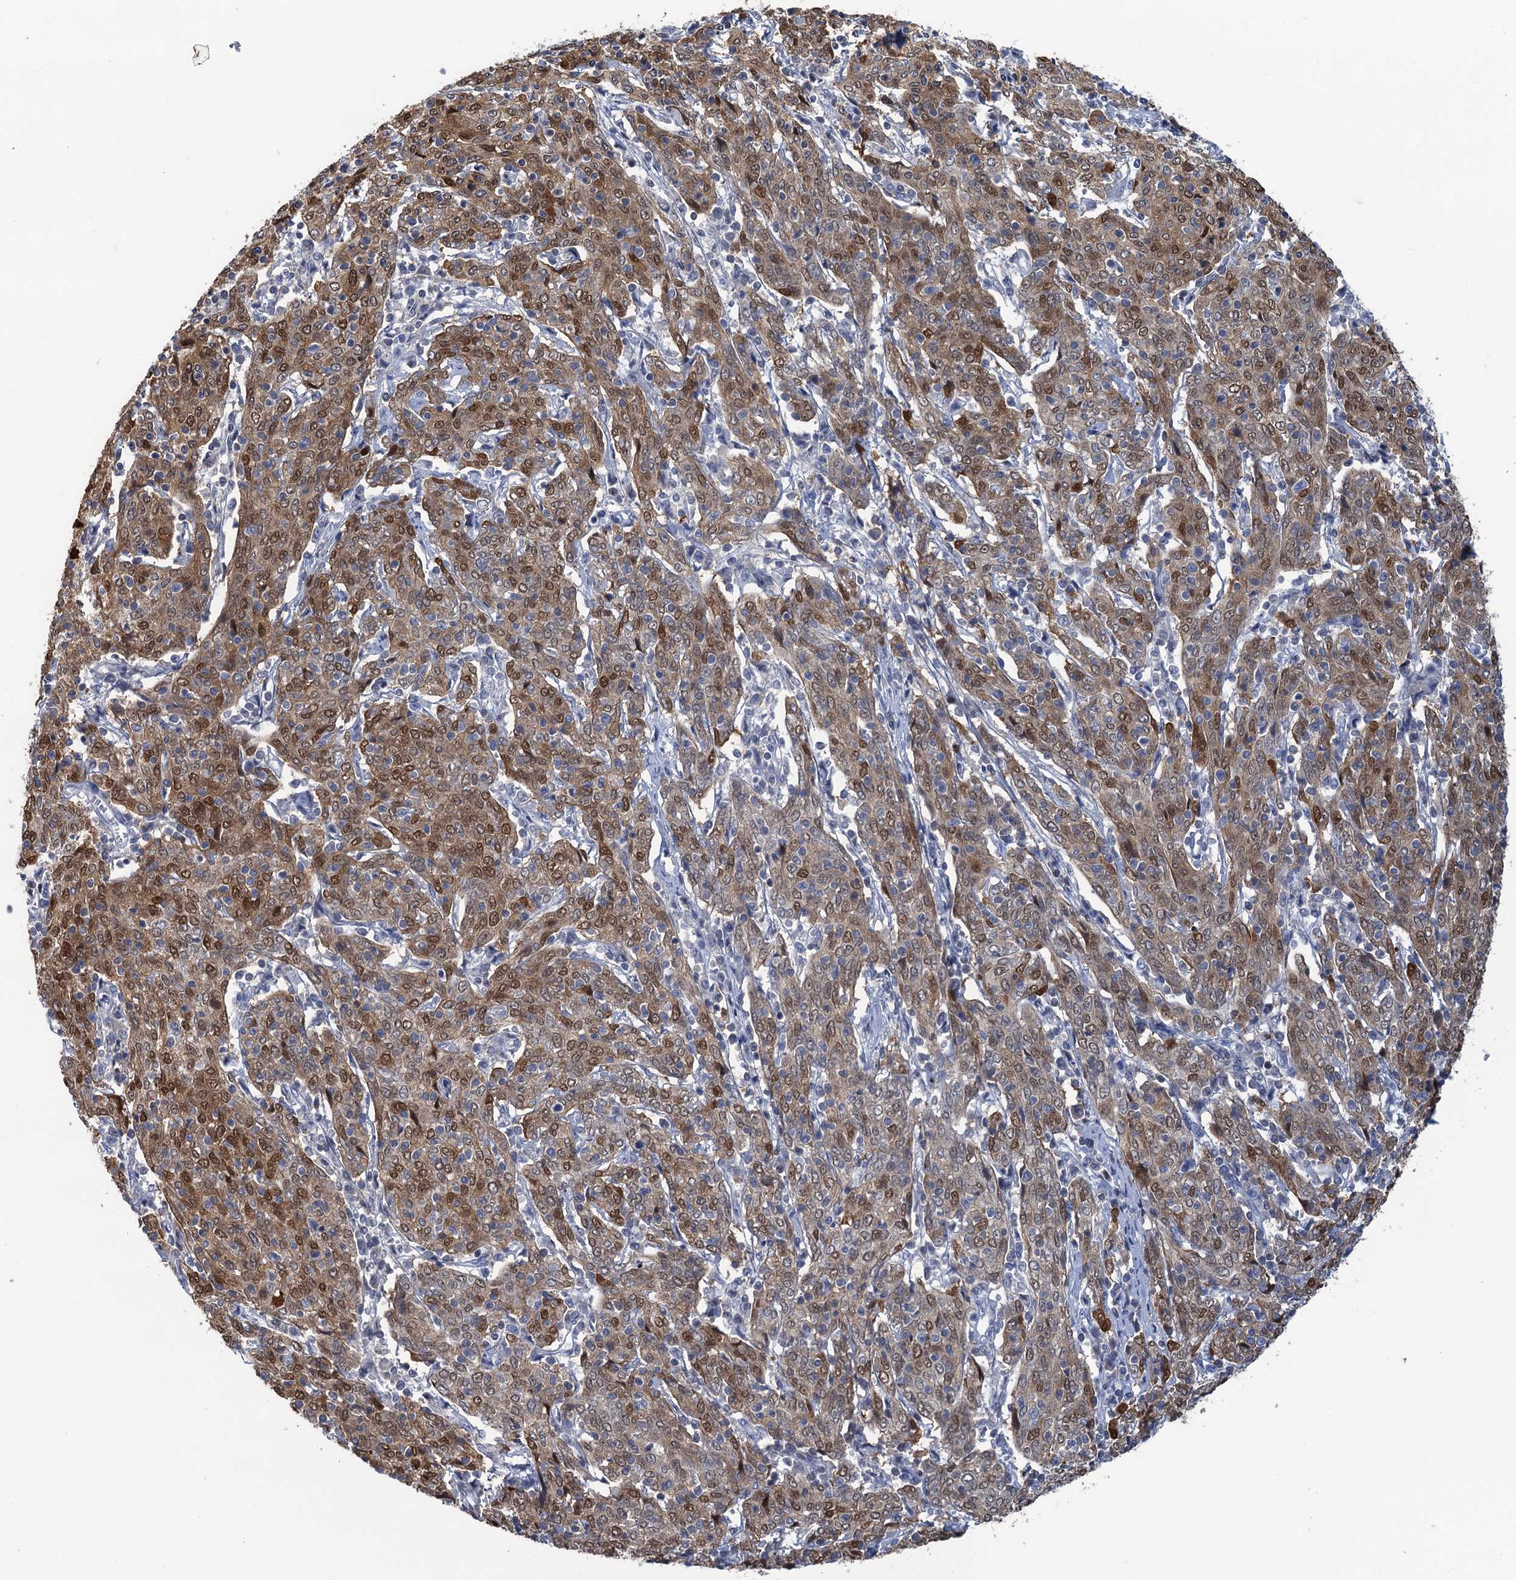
{"staining": {"intensity": "moderate", "quantity": ">75%", "location": "cytoplasmic/membranous,nuclear"}, "tissue": "cervical cancer", "cell_type": "Tumor cells", "image_type": "cancer", "snomed": [{"axis": "morphology", "description": "Squamous cell carcinoma, NOS"}, {"axis": "topography", "description": "Cervix"}], "caption": "Moderate cytoplasmic/membranous and nuclear staining is identified in about >75% of tumor cells in cervical cancer.", "gene": "CALML5", "patient": {"sex": "female", "age": 67}}